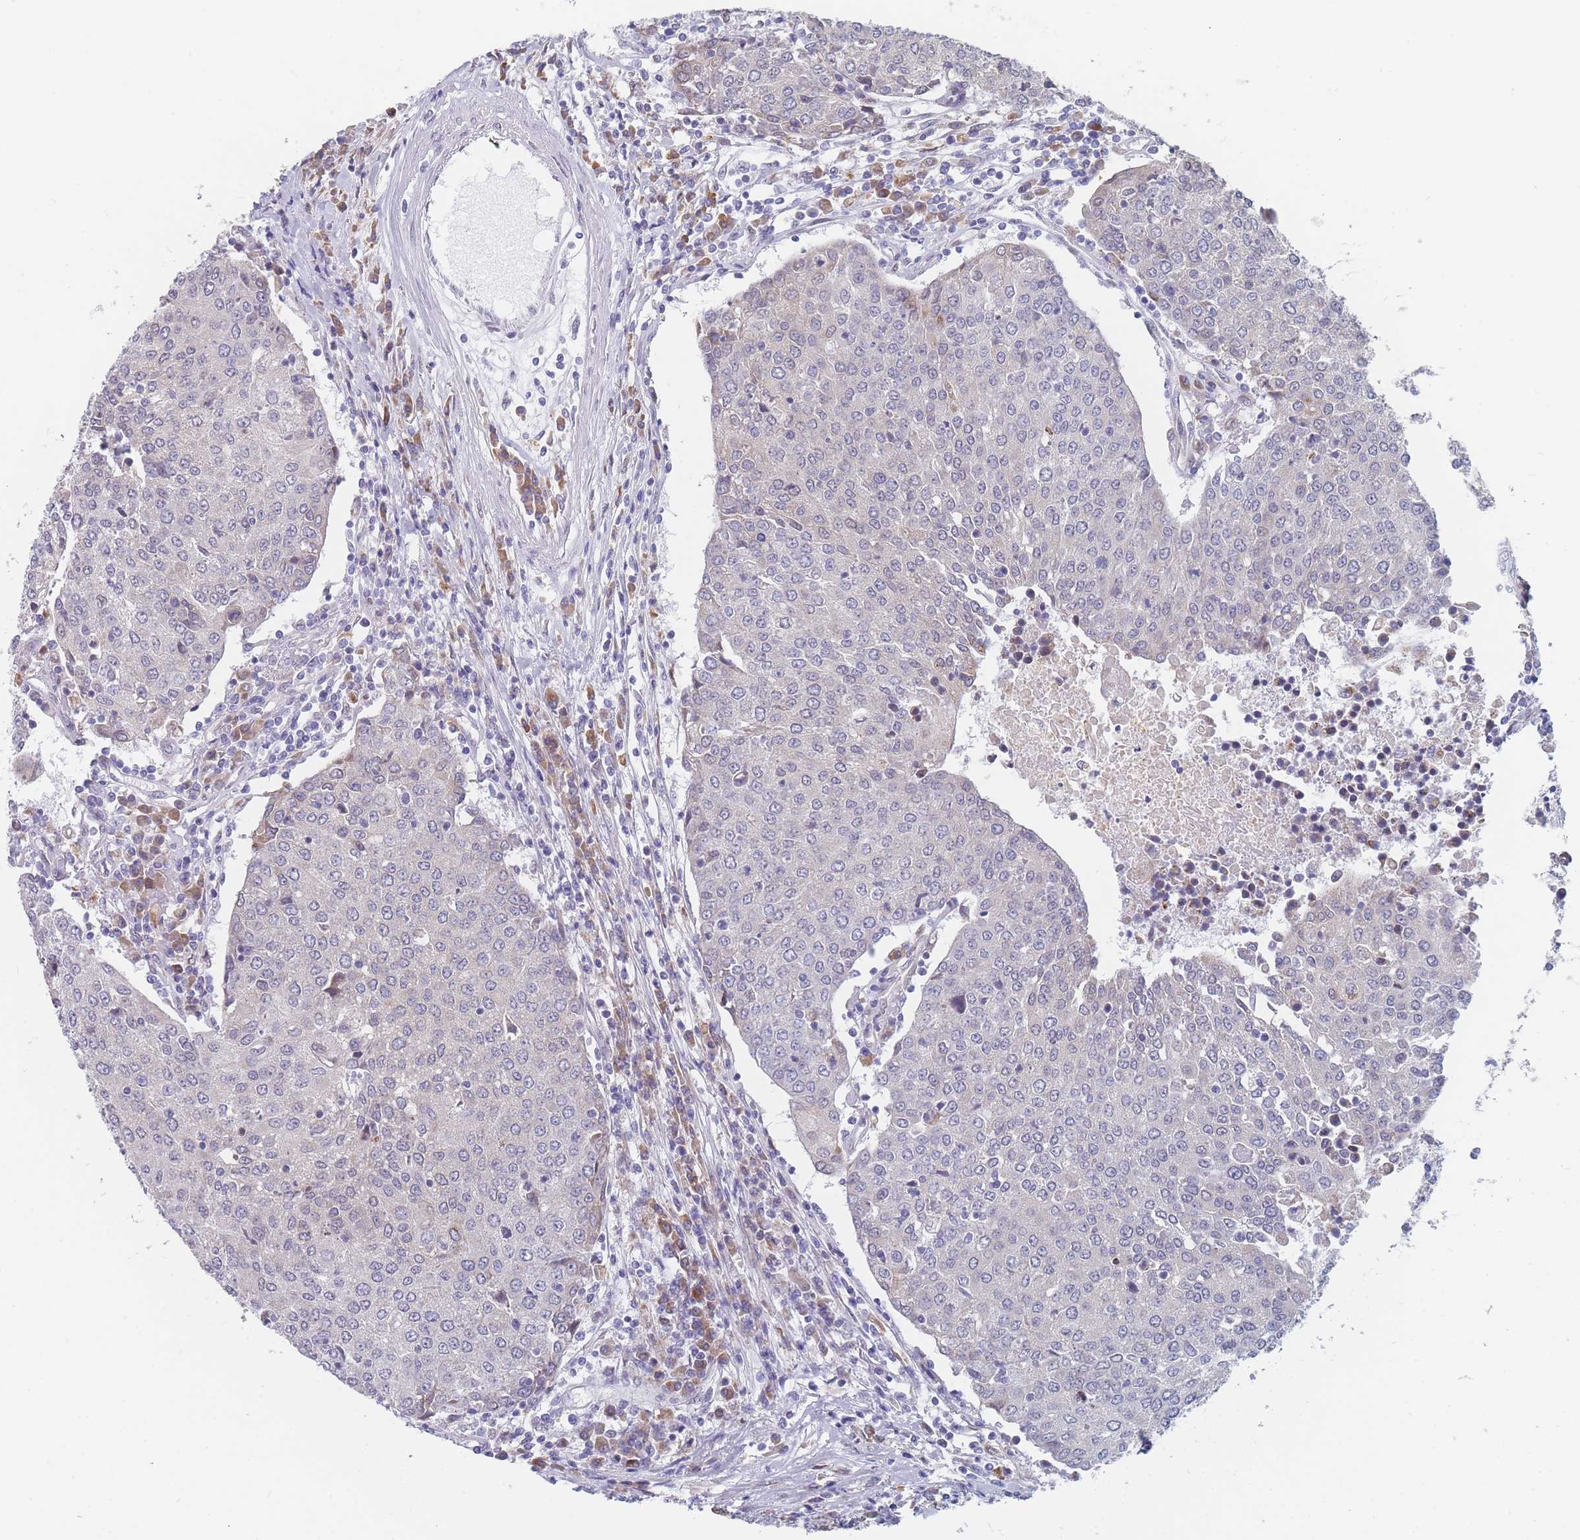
{"staining": {"intensity": "negative", "quantity": "none", "location": "none"}, "tissue": "urothelial cancer", "cell_type": "Tumor cells", "image_type": "cancer", "snomed": [{"axis": "morphology", "description": "Urothelial carcinoma, High grade"}, {"axis": "topography", "description": "Urinary bladder"}], "caption": "Urothelial cancer was stained to show a protein in brown. There is no significant positivity in tumor cells. (DAB (3,3'-diaminobenzidine) immunohistochemistry, high magnification).", "gene": "TMED10", "patient": {"sex": "female", "age": 85}}